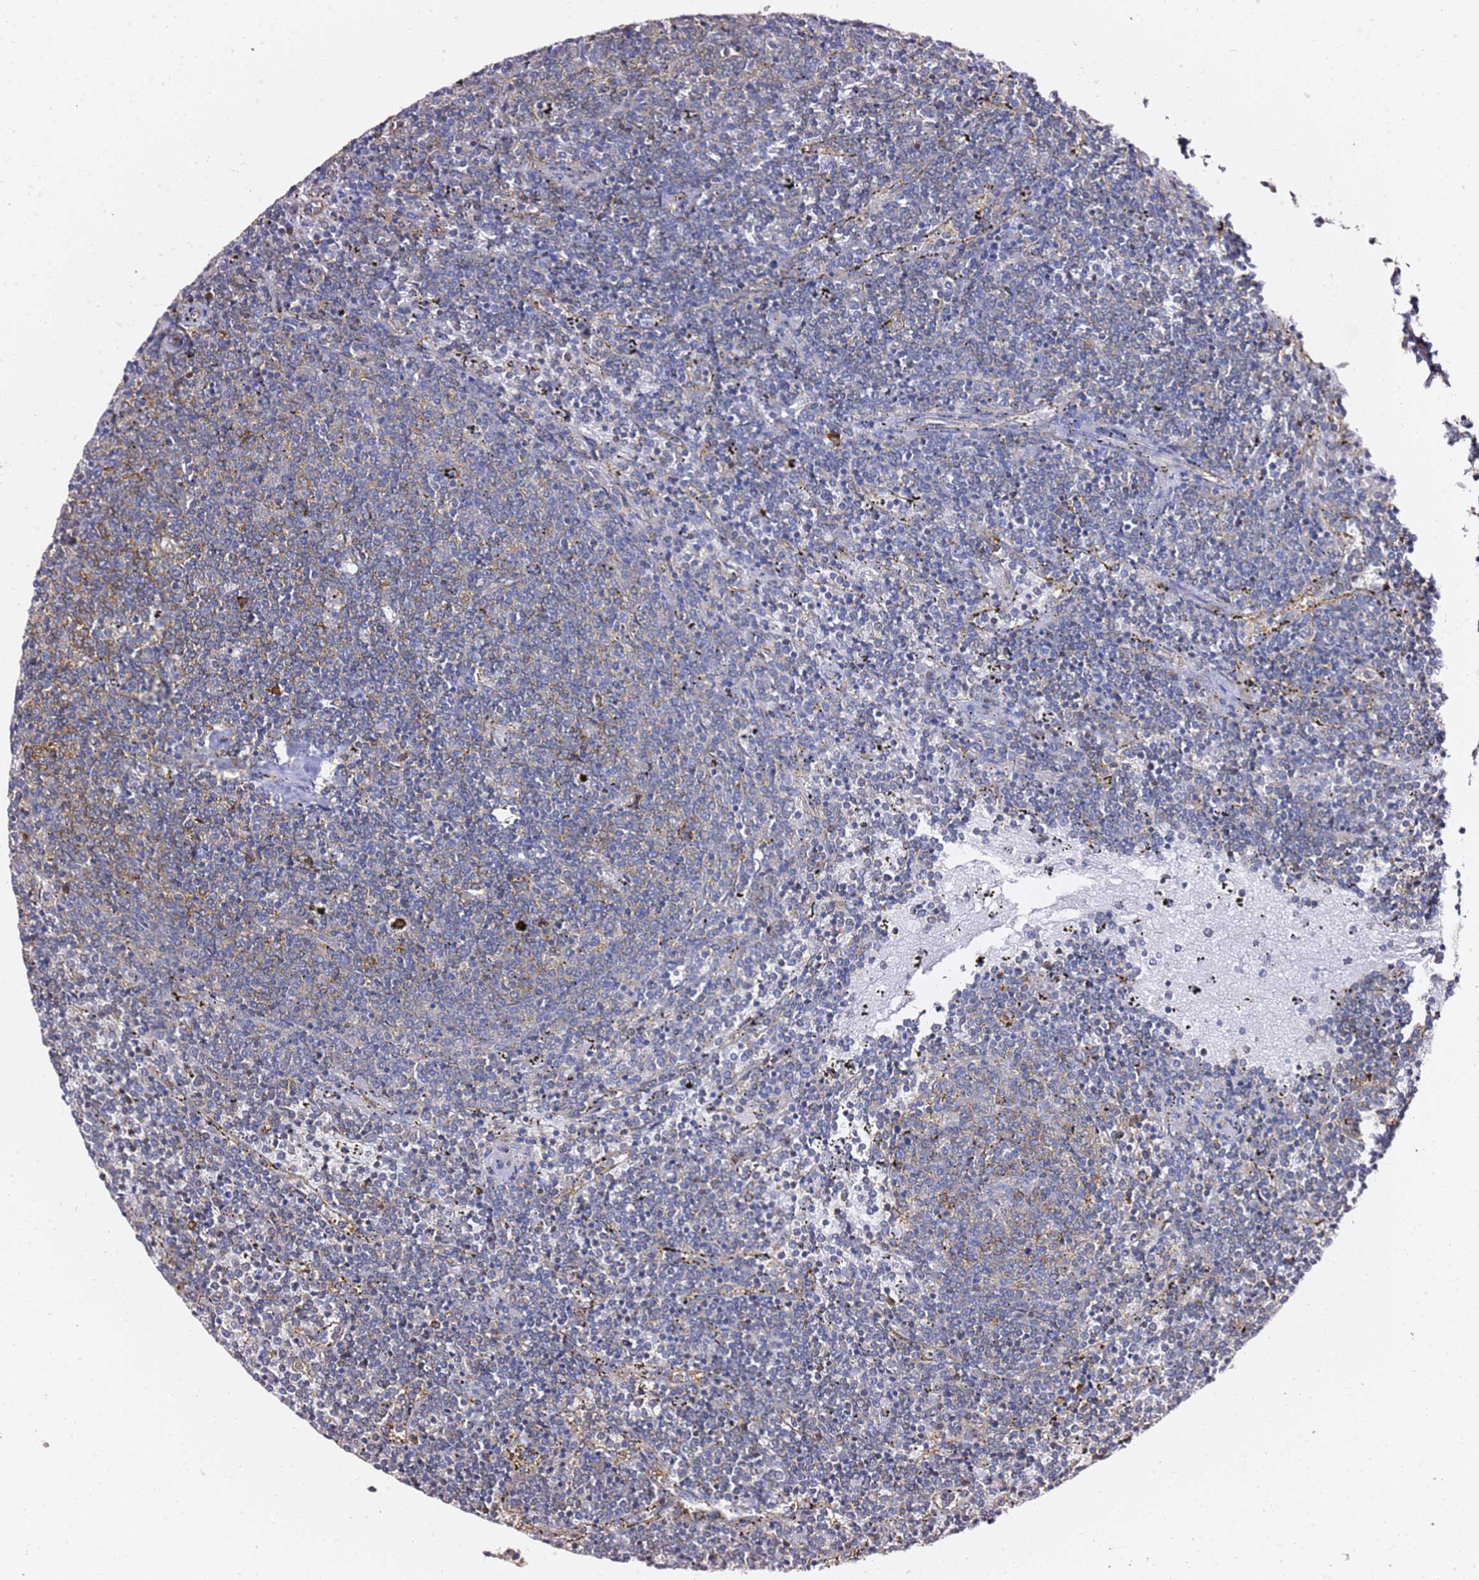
{"staining": {"intensity": "negative", "quantity": "none", "location": "none"}, "tissue": "lymphoma", "cell_type": "Tumor cells", "image_type": "cancer", "snomed": [{"axis": "morphology", "description": "Malignant lymphoma, non-Hodgkin's type, Low grade"}, {"axis": "topography", "description": "Spleen"}], "caption": "Tumor cells show no significant protein staining in lymphoma.", "gene": "TPST1", "patient": {"sex": "female", "age": 50}}